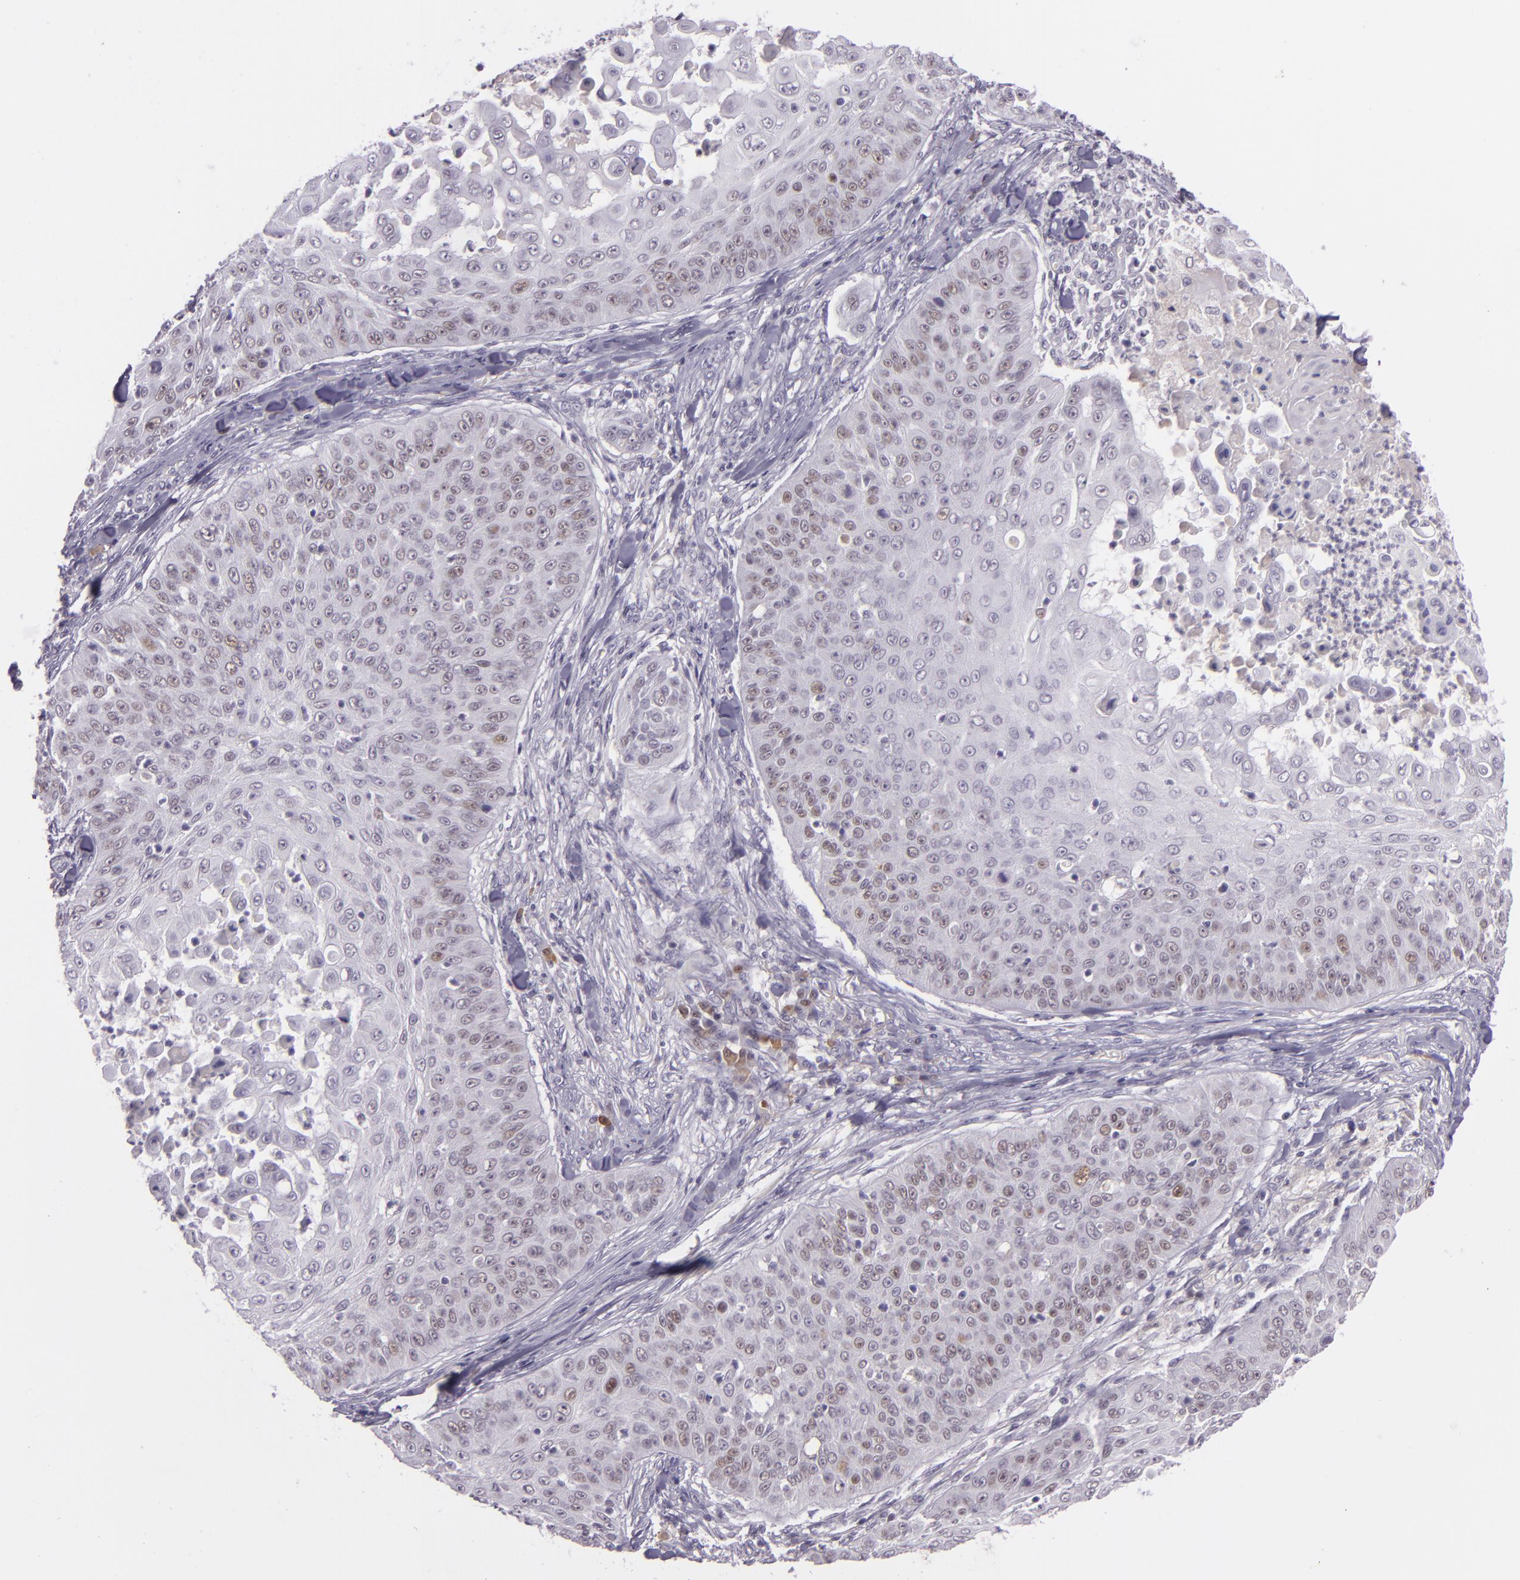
{"staining": {"intensity": "weak", "quantity": "25%-75%", "location": "nuclear"}, "tissue": "skin cancer", "cell_type": "Tumor cells", "image_type": "cancer", "snomed": [{"axis": "morphology", "description": "Squamous cell carcinoma, NOS"}, {"axis": "topography", "description": "Skin"}], "caption": "The micrograph demonstrates a brown stain indicating the presence of a protein in the nuclear of tumor cells in skin cancer (squamous cell carcinoma). The staining was performed using DAB to visualize the protein expression in brown, while the nuclei were stained in blue with hematoxylin (Magnification: 20x).", "gene": "CHEK2", "patient": {"sex": "male", "age": 82}}